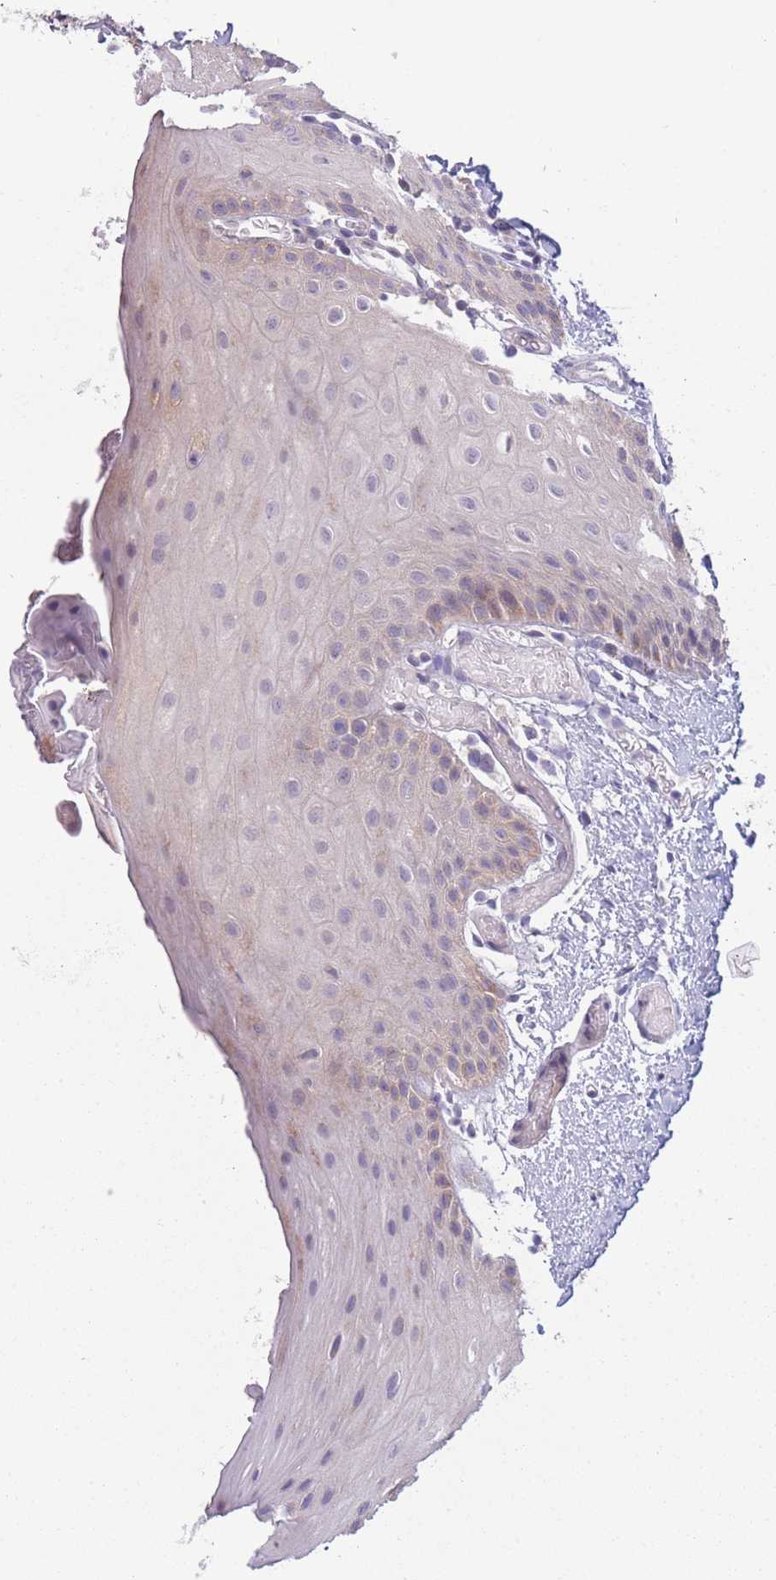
{"staining": {"intensity": "weak", "quantity": "25%-75%", "location": "cytoplasmic/membranous"}, "tissue": "oral mucosa", "cell_type": "Squamous epithelial cells", "image_type": "normal", "snomed": [{"axis": "morphology", "description": "Normal tissue, NOS"}, {"axis": "topography", "description": "Oral tissue"}], "caption": "Squamous epithelial cells demonstrate low levels of weak cytoplasmic/membranous staining in approximately 25%-75% of cells in normal human oral mucosa. The staining was performed using DAB, with brown indicating positive protein expression. Nuclei are stained blue with hematoxylin.", "gene": "CCT6A", "patient": {"sex": "female", "age": 67}}